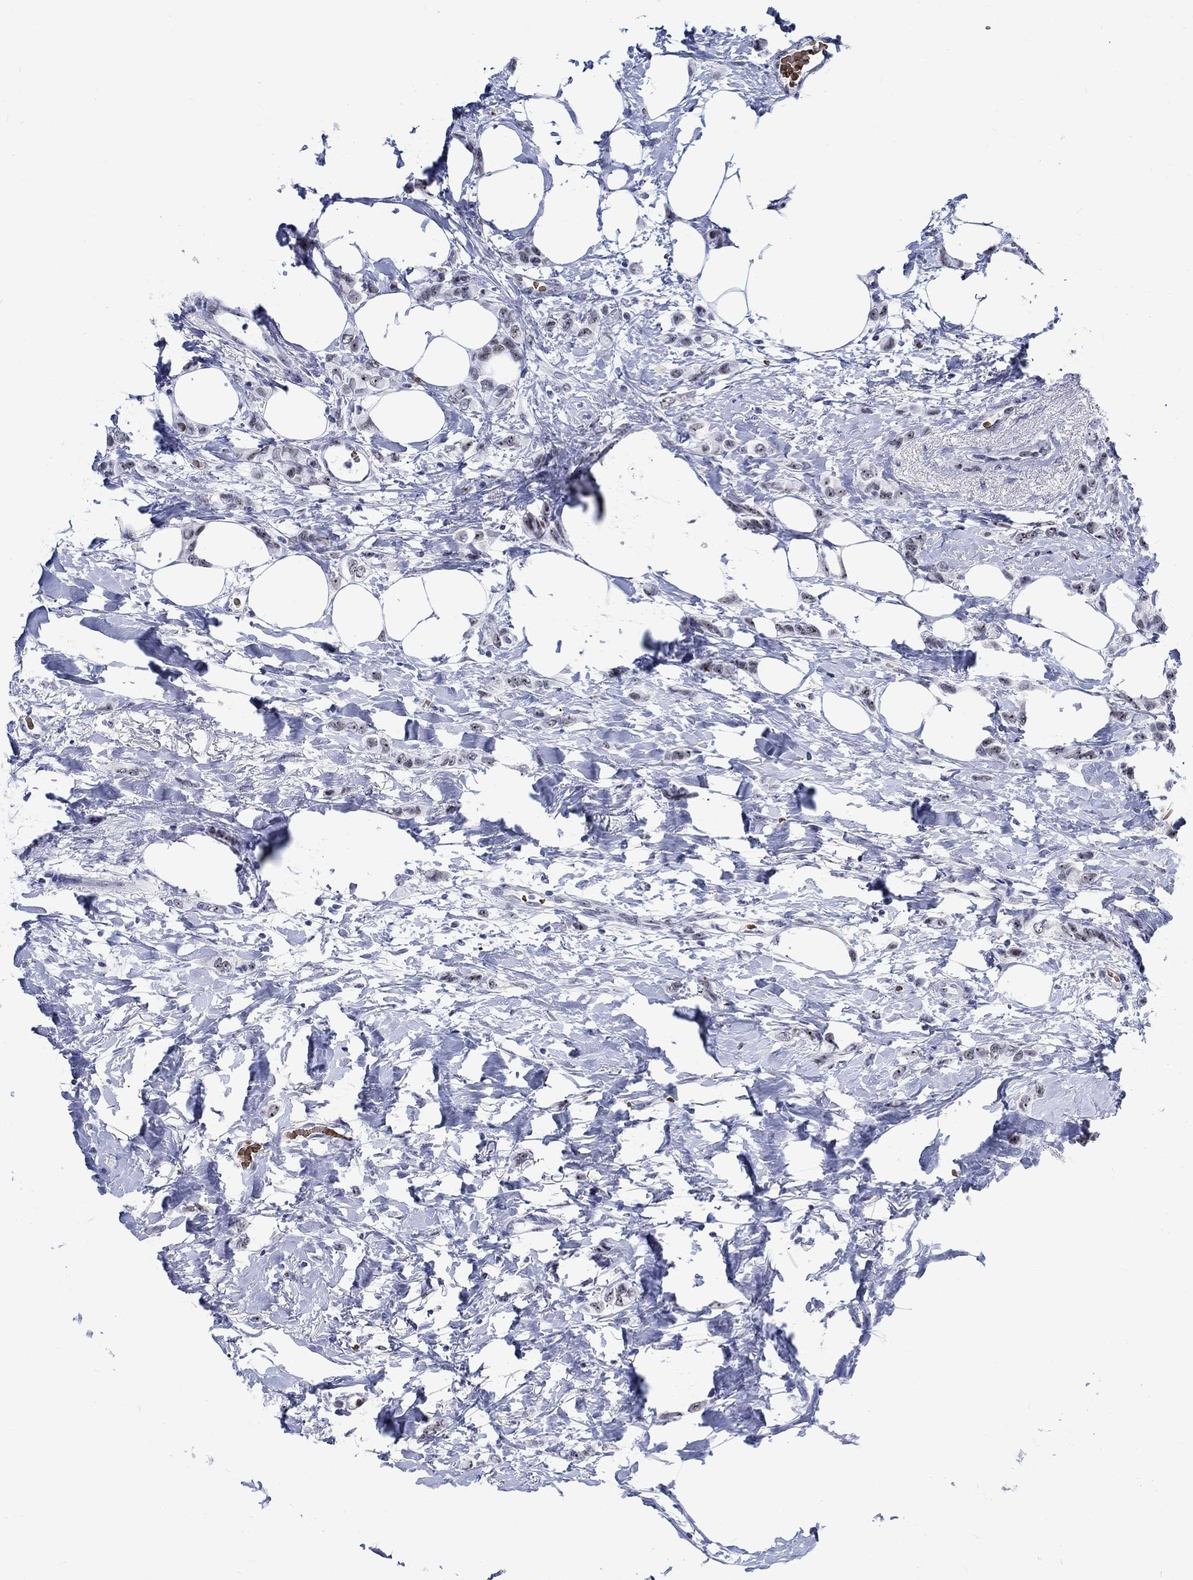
{"staining": {"intensity": "strong", "quantity": "25%-75%", "location": "nuclear"}, "tissue": "breast cancer", "cell_type": "Tumor cells", "image_type": "cancer", "snomed": [{"axis": "morphology", "description": "Lobular carcinoma"}, {"axis": "topography", "description": "Breast"}], "caption": "A brown stain shows strong nuclear expression of a protein in breast lobular carcinoma tumor cells. (IHC, brightfield microscopy, high magnification).", "gene": "ZNF446", "patient": {"sex": "female", "age": 66}}